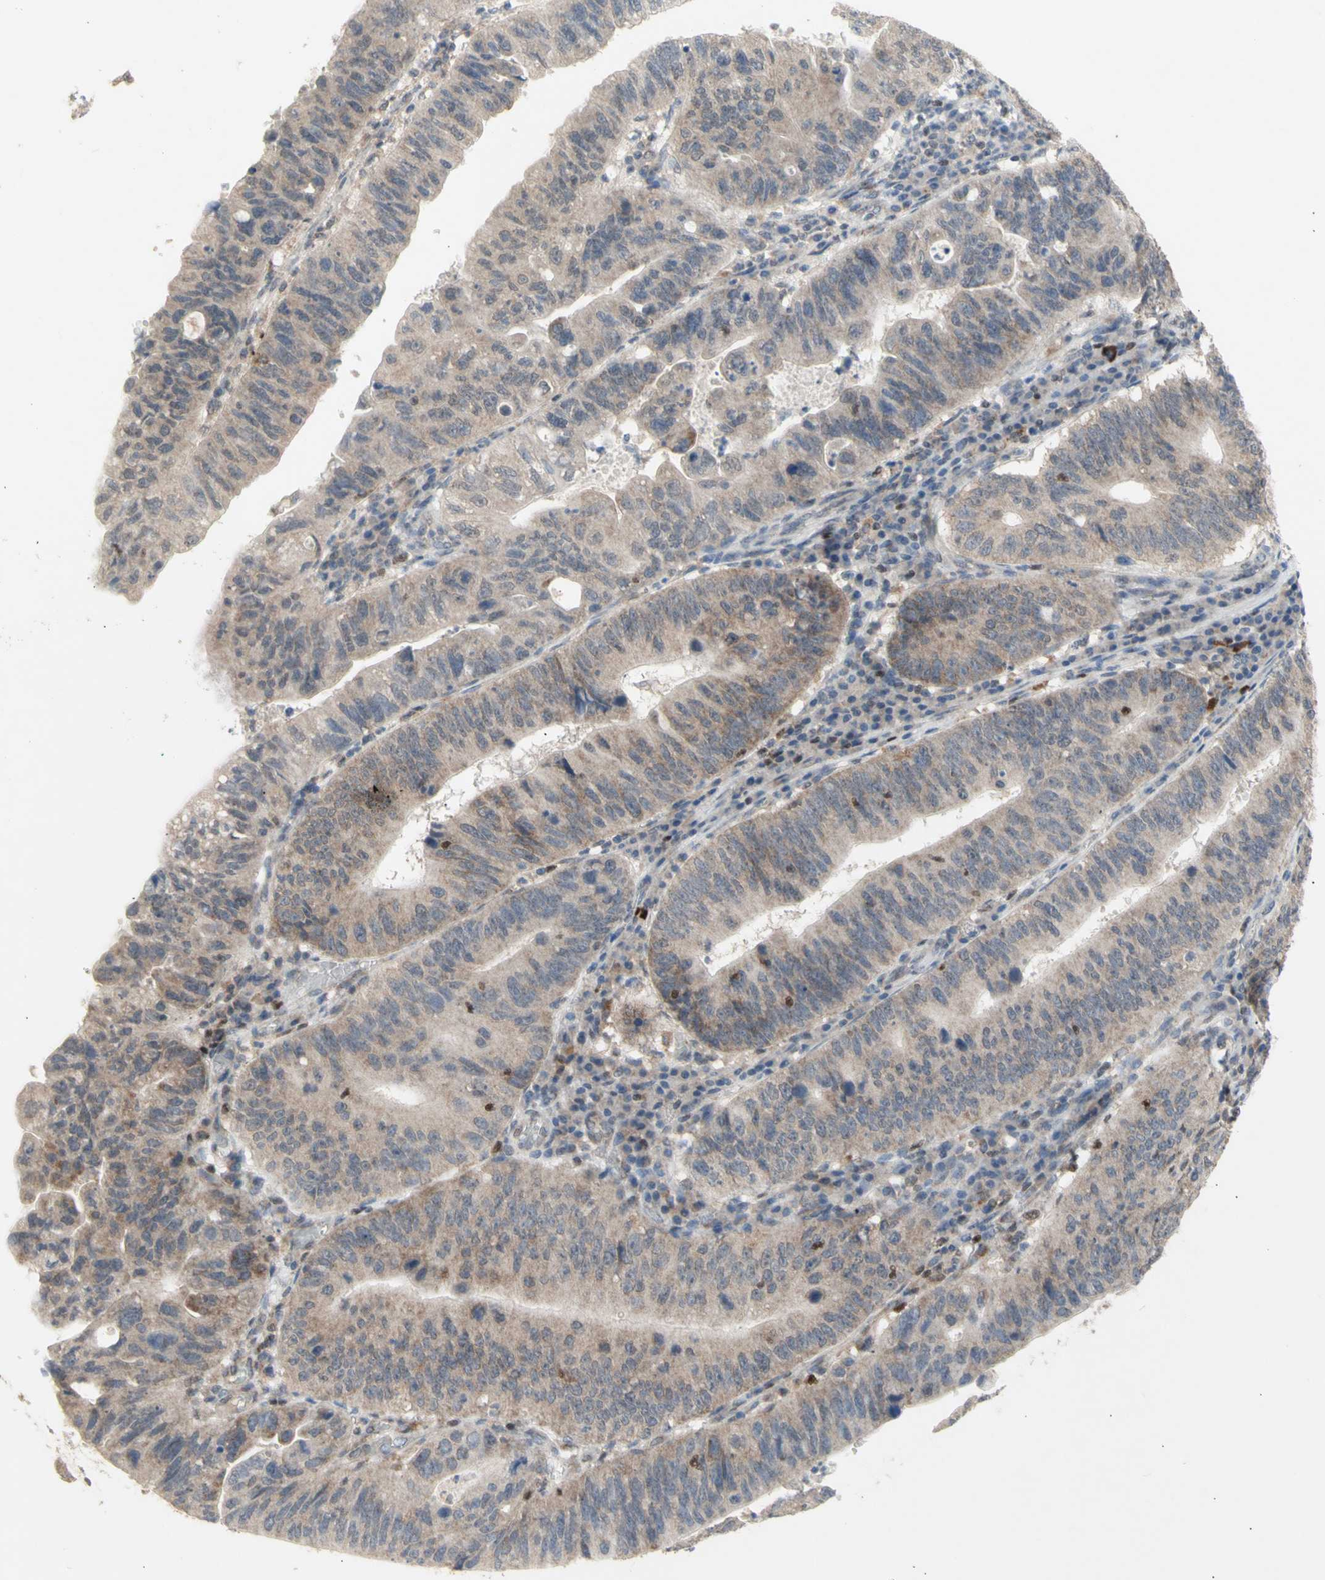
{"staining": {"intensity": "weak", "quantity": ">75%", "location": "cytoplasmic/membranous"}, "tissue": "stomach cancer", "cell_type": "Tumor cells", "image_type": "cancer", "snomed": [{"axis": "morphology", "description": "Adenocarcinoma, NOS"}, {"axis": "topography", "description": "Stomach"}], "caption": "The immunohistochemical stain shows weak cytoplasmic/membranous expression in tumor cells of stomach cancer (adenocarcinoma) tissue.", "gene": "NLRP1", "patient": {"sex": "male", "age": 59}}